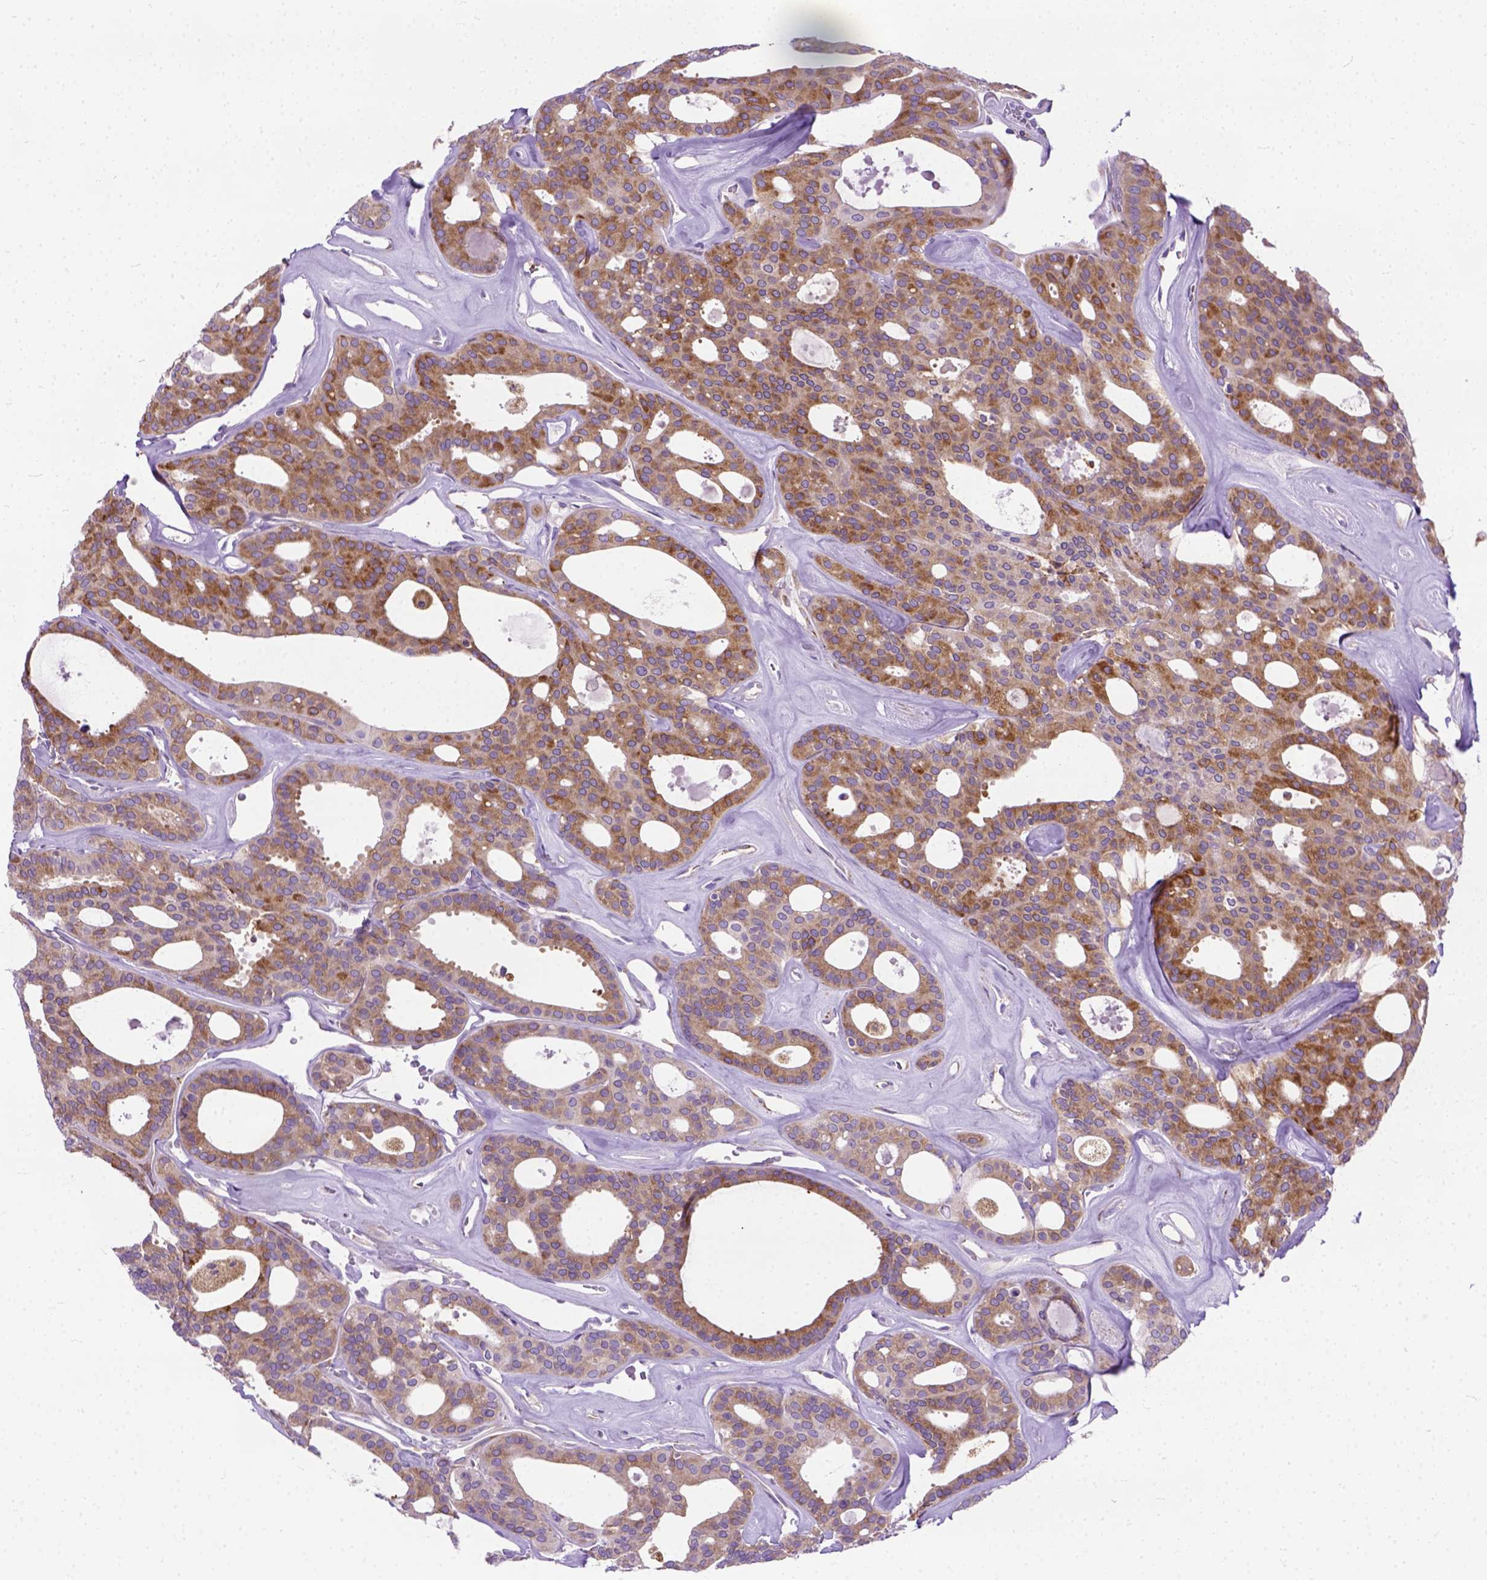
{"staining": {"intensity": "strong", "quantity": ">75%", "location": "cytoplasmic/membranous"}, "tissue": "thyroid cancer", "cell_type": "Tumor cells", "image_type": "cancer", "snomed": [{"axis": "morphology", "description": "Follicular adenoma carcinoma, NOS"}, {"axis": "topography", "description": "Thyroid gland"}], "caption": "DAB (3,3'-diaminobenzidine) immunohistochemical staining of human thyroid cancer (follicular adenoma carcinoma) demonstrates strong cytoplasmic/membranous protein positivity in about >75% of tumor cells. Nuclei are stained in blue.", "gene": "PLK4", "patient": {"sex": "male", "age": 75}}